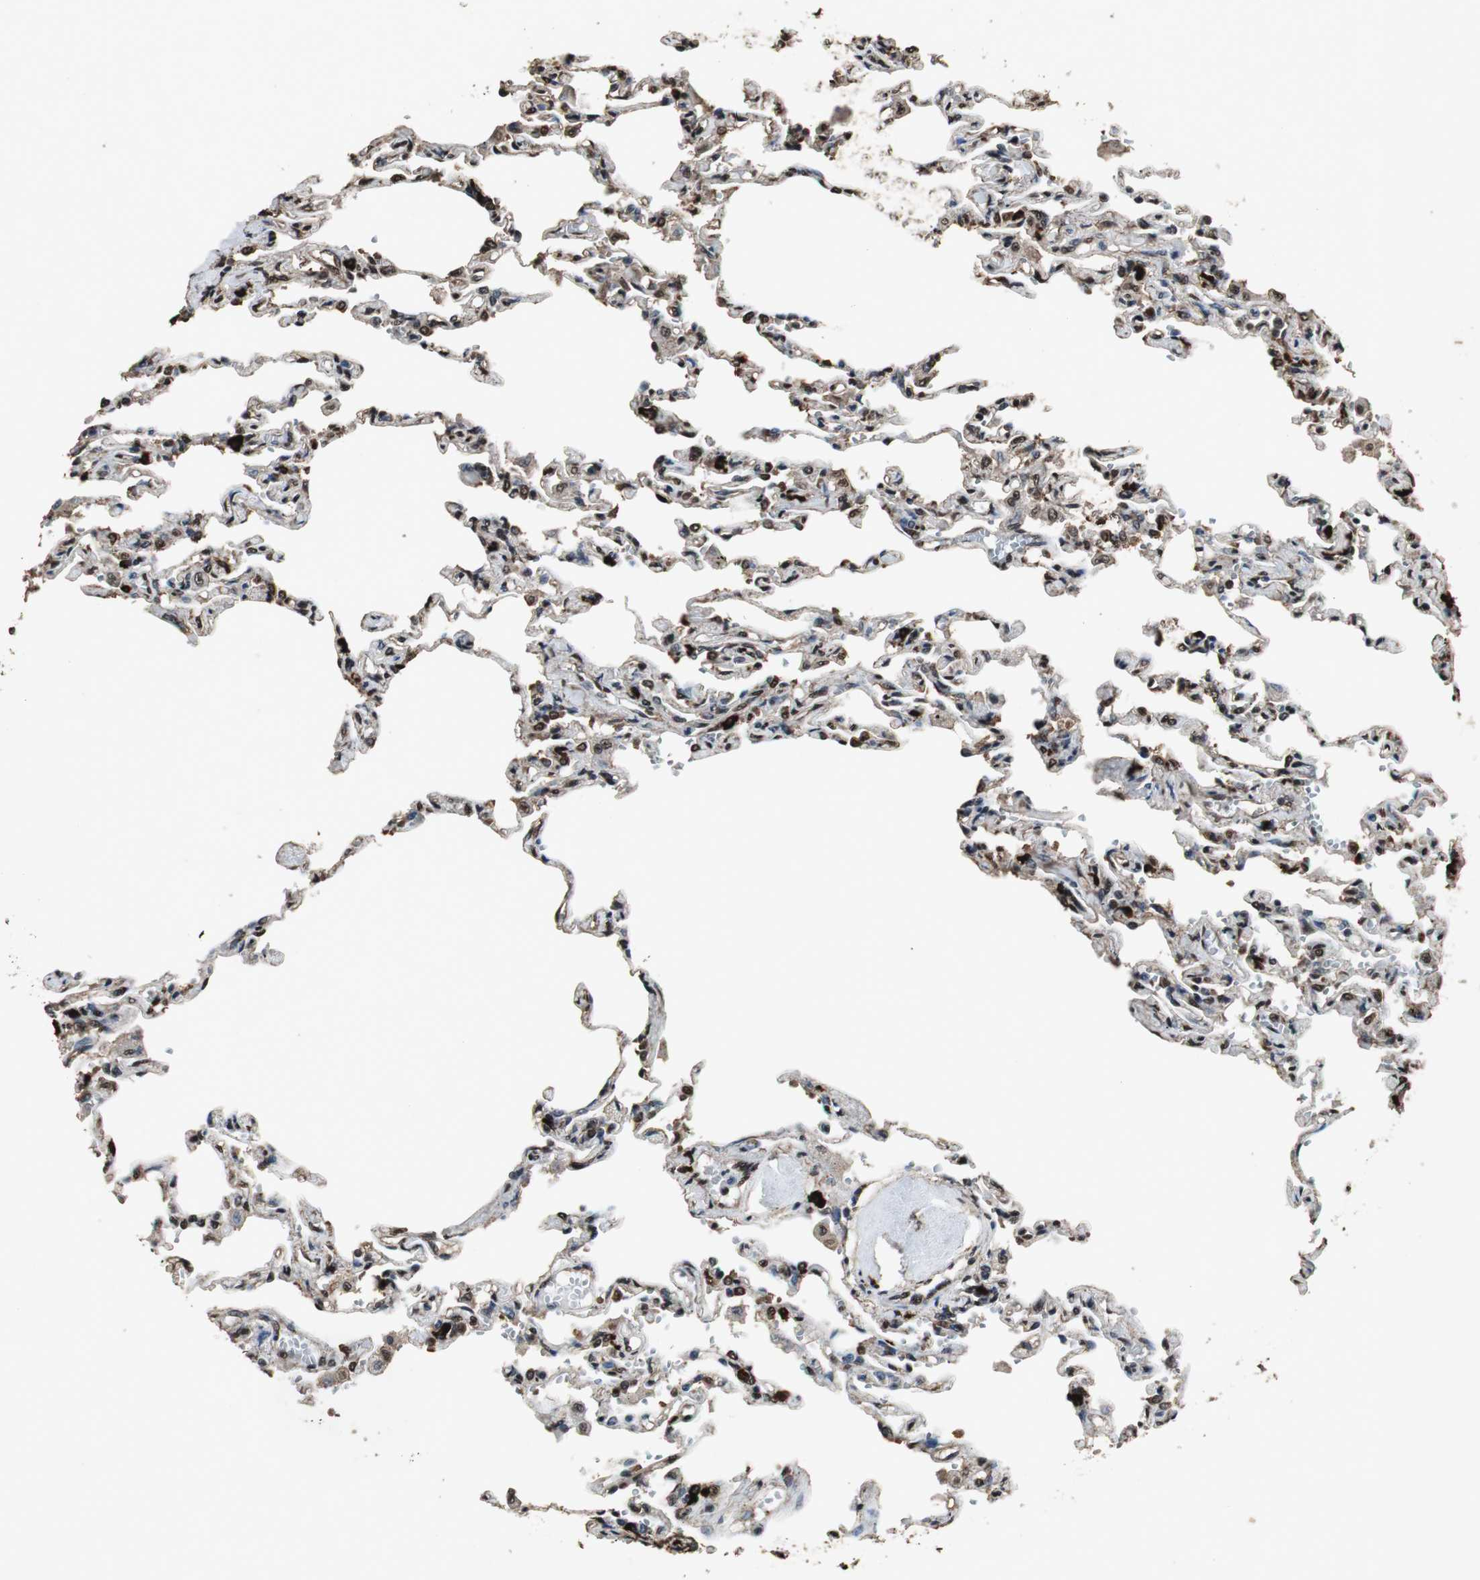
{"staining": {"intensity": "strong", "quantity": ">75%", "location": "cytoplasmic/membranous,nuclear"}, "tissue": "lung", "cell_type": "Alveolar cells", "image_type": "normal", "snomed": [{"axis": "morphology", "description": "Normal tissue, NOS"}, {"axis": "topography", "description": "Lung"}], "caption": "Lung stained with a brown dye demonstrates strong cytoplasmic/membranous,nuclear positive staining in about >75% of alveolar cells.", "gene": "PPP1R13B", "patient": {"sex": "male", "age": 21}}